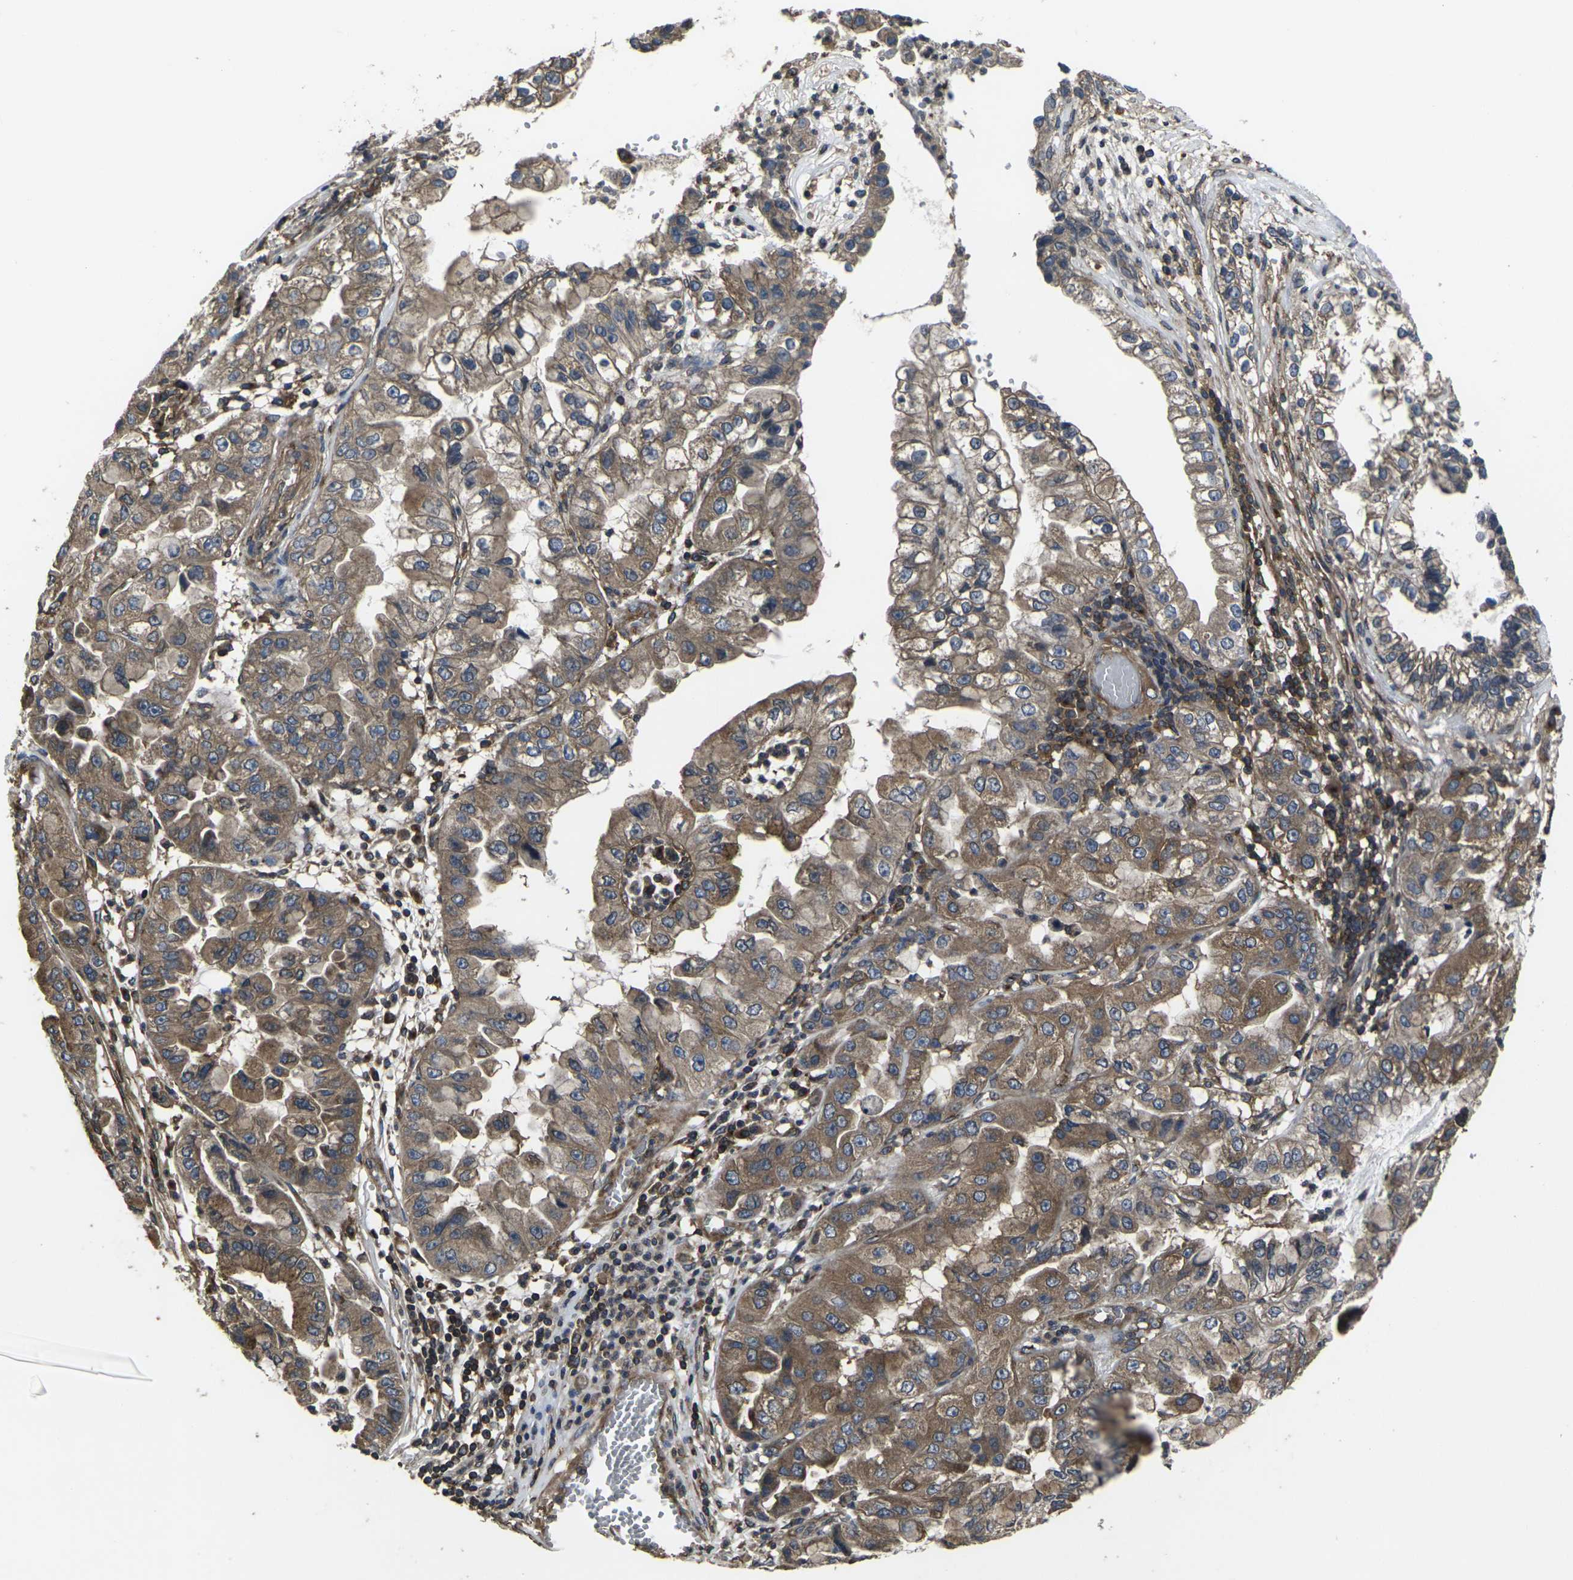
{"staining": {"intensity": "moderate", "quantity": ">75%", "location": "cytoplasmic/membranous"}, "tissue": "liver cancer", "cell_type": "Tumor cells", "image_type": "cancer", "snomed": [{"axis": "morphology", "description": "Cholangiocarcinoma"}, {"axis": "topography", "description": "Liver"}], "caption": "Immunohistochemical staining of liver cancer demonstrates moderate cytoplasmic/membranous protein staining in about >75% of tumor cells.", "gene": "PRKACB", "patient": {"sex": "female", "age": 79}}